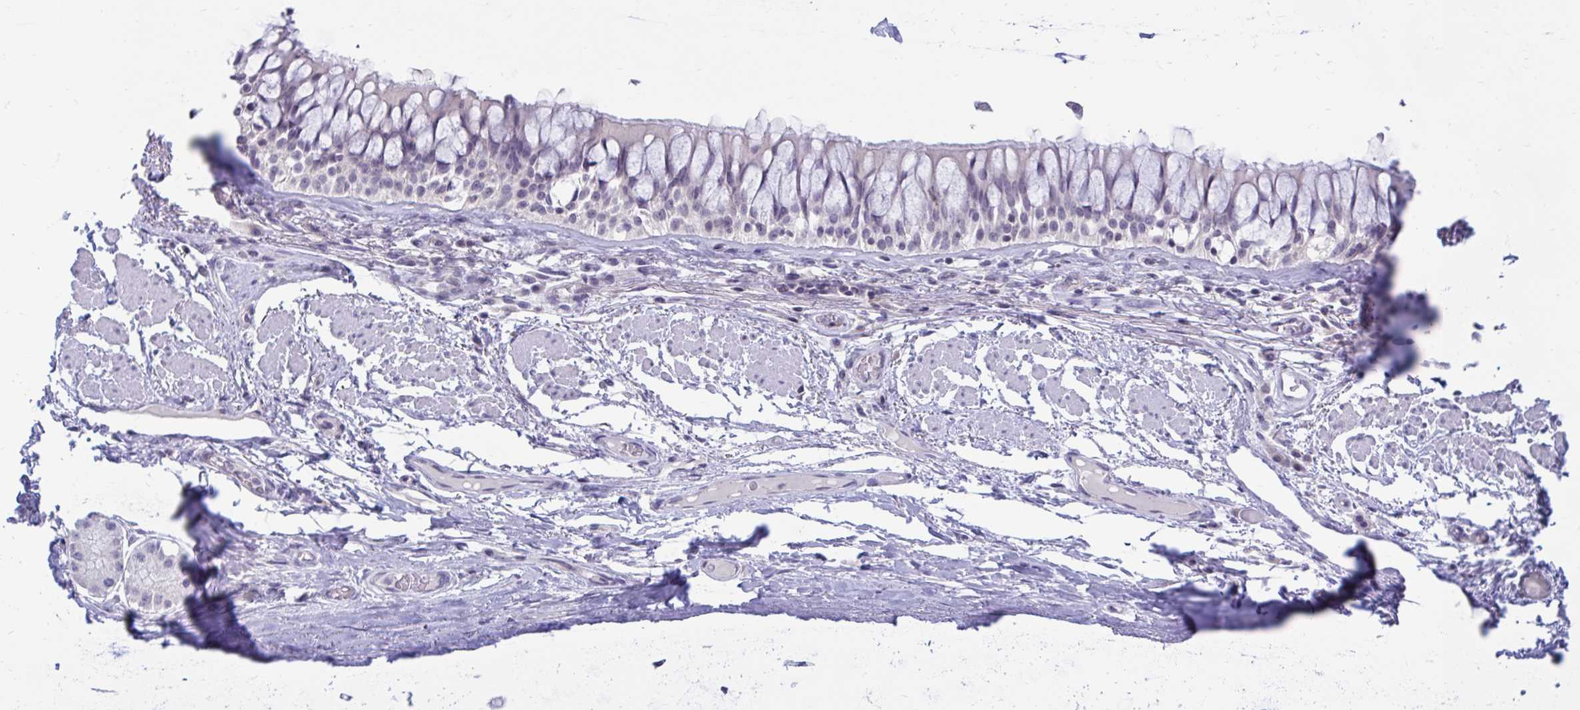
{"staining": {"intensity": "negative", "quantity": "none", "location": "none"}, "tissue": "soft tissue", "cell_type": "Chondrocytes", "image_type": "normal", "snomed": [{"axis": "morphology", "description": "Normal tissue, NOS"}, {"axis": "topography", "description": "Cartilage tissue"}, {"axis": "topography", "description": "Bronchus"}], "caption": "High power microscopy photomicrograph of an immunohistochemistry micrograph of benign soft tissue, revealing no significant staining in chondrocytes.", "gene": "ARPP19", "patient": {"sex": "male", "age": 64}}